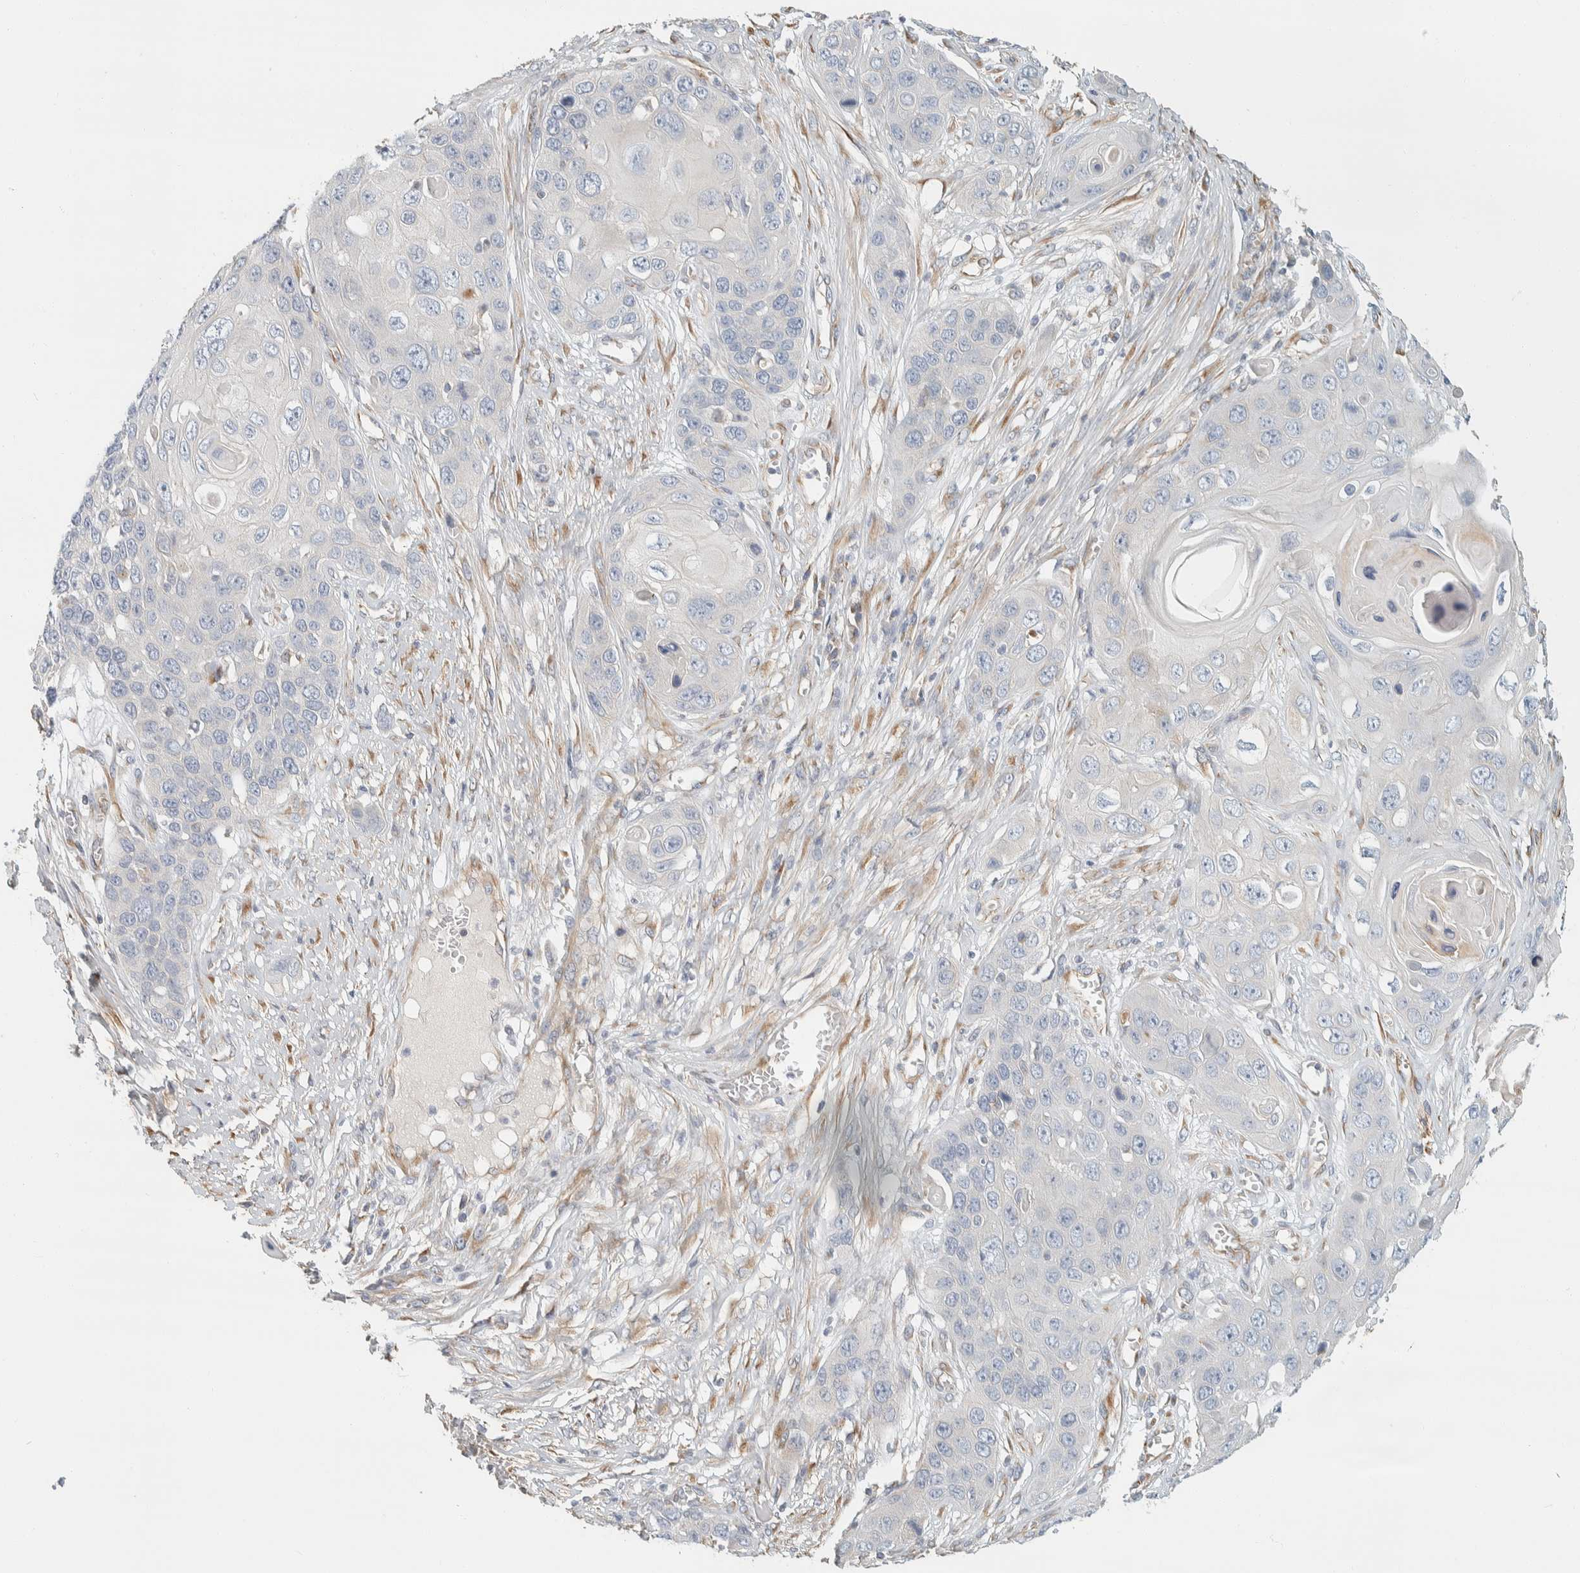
{"staining": {"intensity": "negative", "quantity": "none", "location": "none"}, "tissue": "skin cancer", "cell_type": "Tumor cells", "image_type": "cancer", "snomed": [{"axis": "morphology", "description": "Squamous cell carcinoma, NOS"}, {"axis": "topography", "description": "Skin"}], "caption": "DAB (3,3'-diaminobenzidine) immunohistochemical staining of human skin cancer displays no significant positivity in tumor cells.", "gene": "CDR2", "patient": {"sex": "male", "age": 55}}